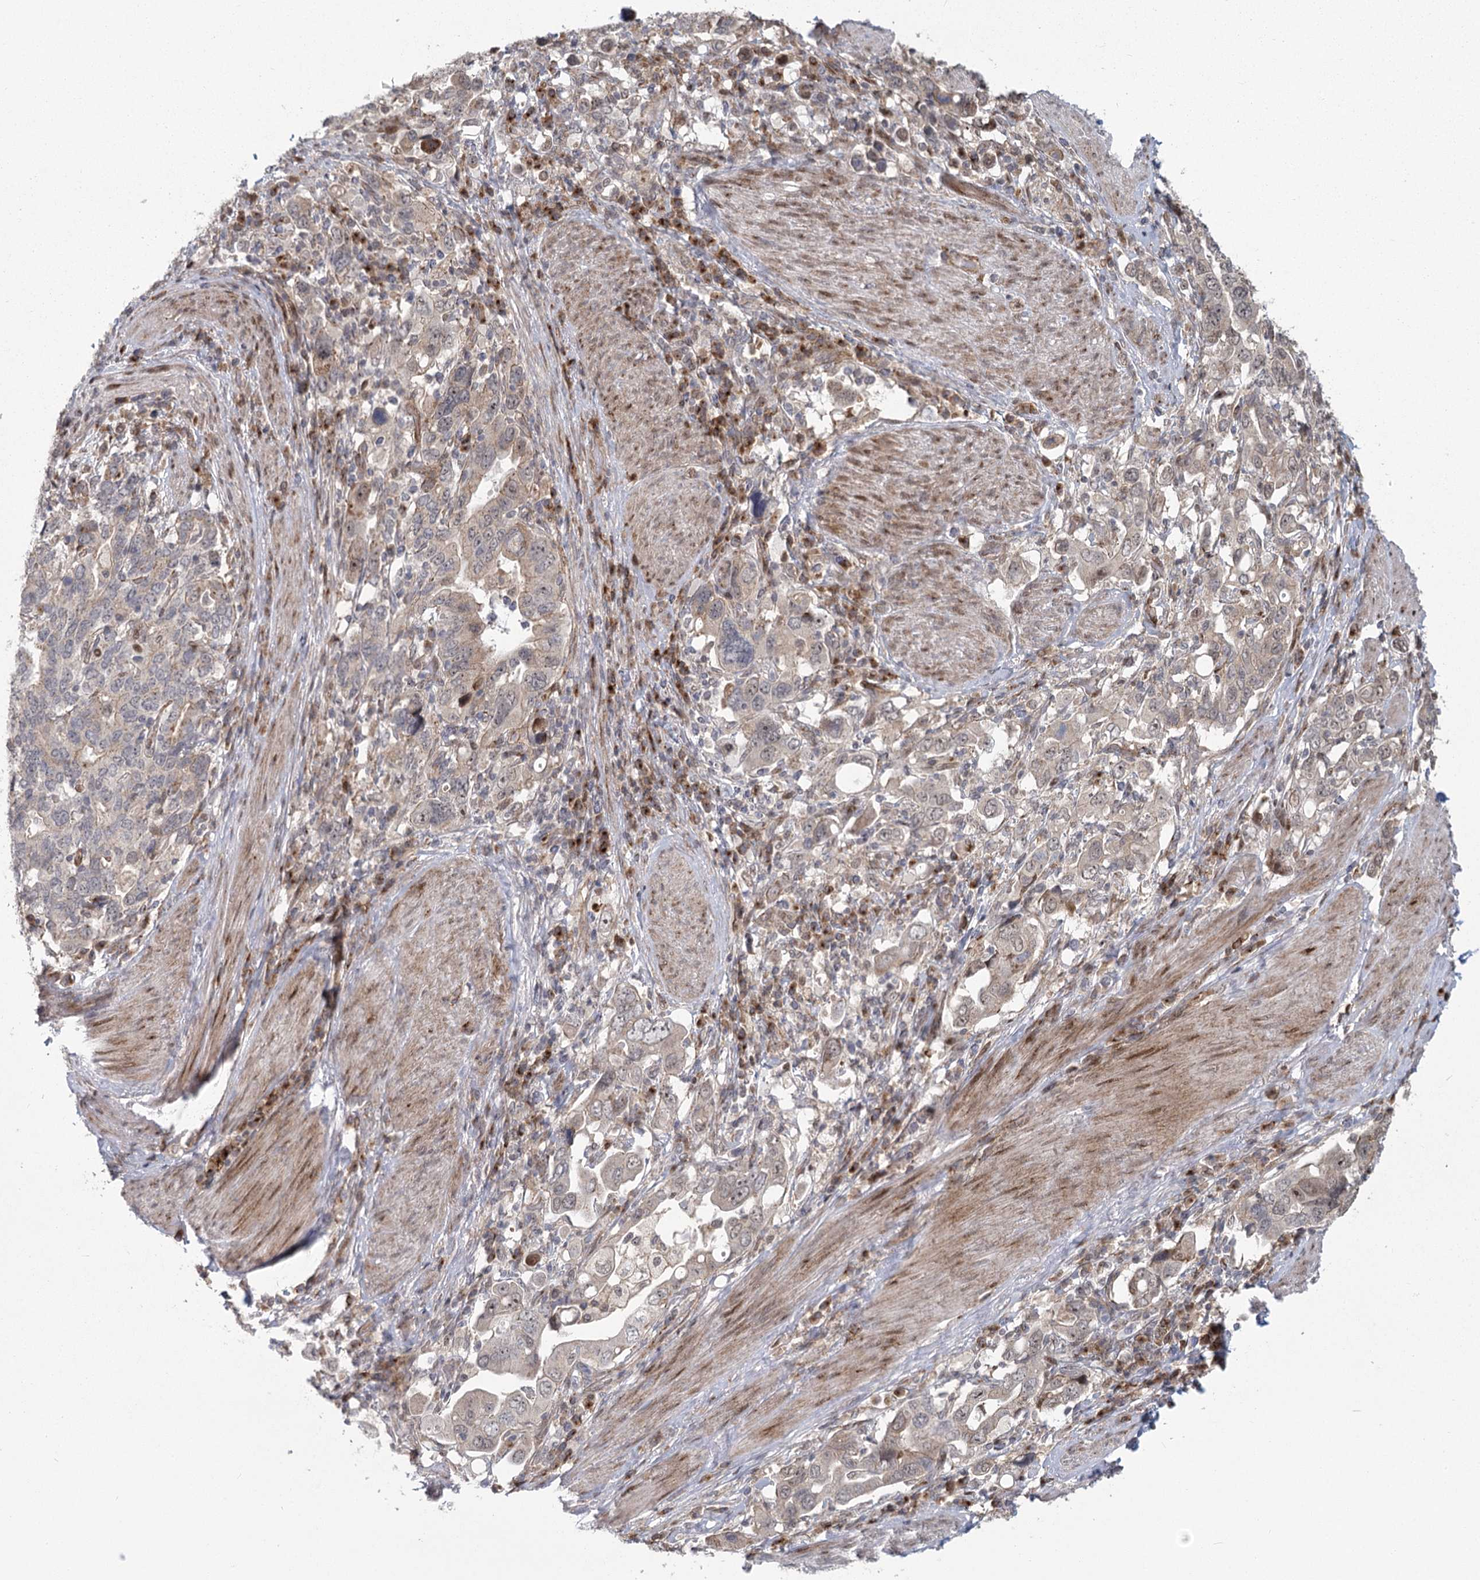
{"staining": {"intensity": "weak", "quantity": "25%-75%", "location": "cytoplasmic/membranous"}, "tissue": "stomach cancer", "cell_type": "Tumor cells", "image_type": "cancer", "snomed": [{"axis": "morphology", "description": "Adenocarcinoma, NOS"}, {"axis": "topography", "description": "Stomach, upper"}], "caption": "Immunohistochemistry image of human adenocarcinoma (stomach) stained for a protein (brown), which exhibits low levels of weak cytoplasmic/membranous positivity in approximately 25%-75% of tumor cells.", "gene": "PARM1", "patient": {"sex": "male", "age": 62}}